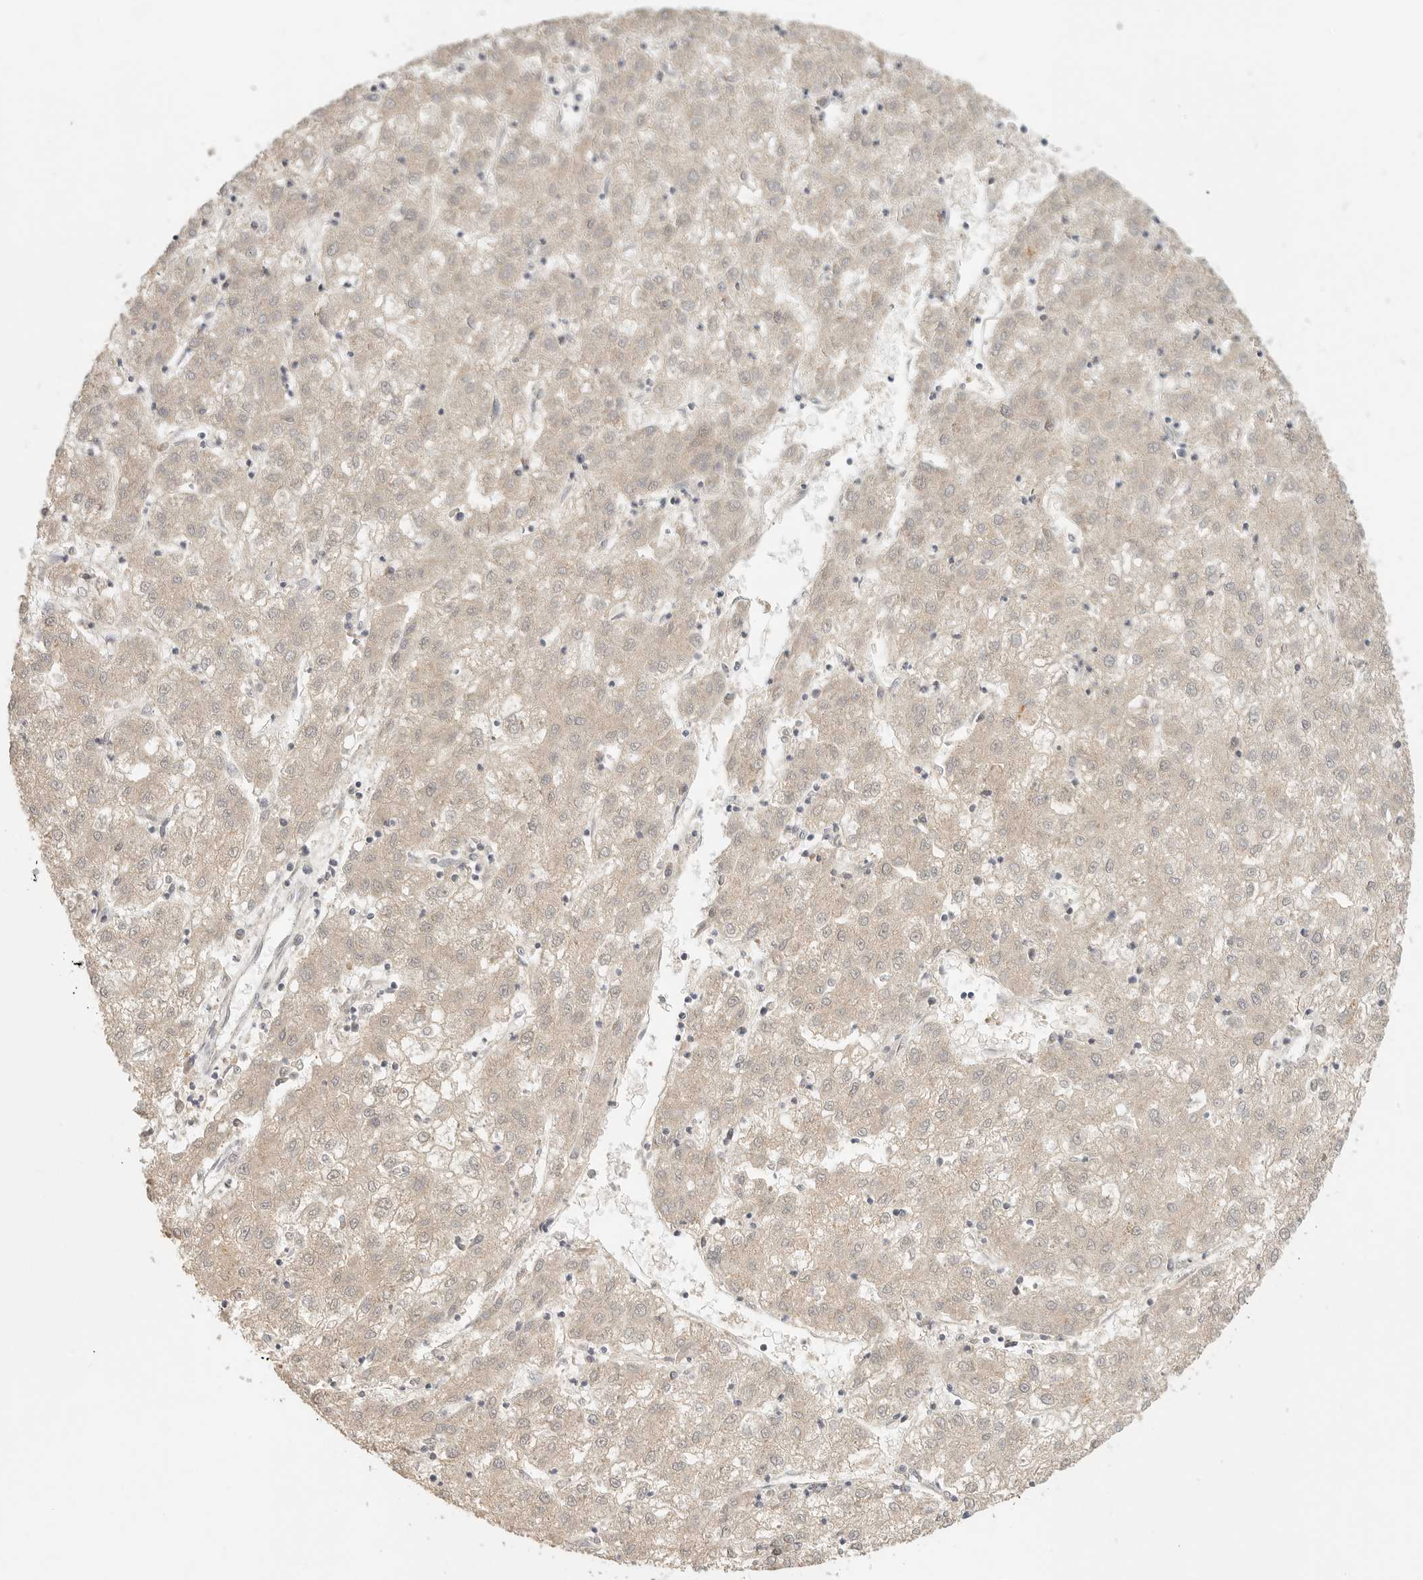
{"staining": {"intensity": "weak", "quantity": ">75%", "location": "cytoplasmic/membranous"}, "tissue": "liver cancer", "cell_type": "Tumor cells", "image_type": "cancer", "snomed": [{"axis": "morphology", "description": "Carcinoma, Hepatocellular, NOS"}, {"axis": "topography", "description": "Liver"}], "caption": "Immunohistochemical staining of hepatocellular carcinoma (liver) exhibits weak cytoplasmic/membranous protein expression in about >75% of tumor cells.", "gene": "HDAC6", "patient": {"sex": "male", "age": 72}}